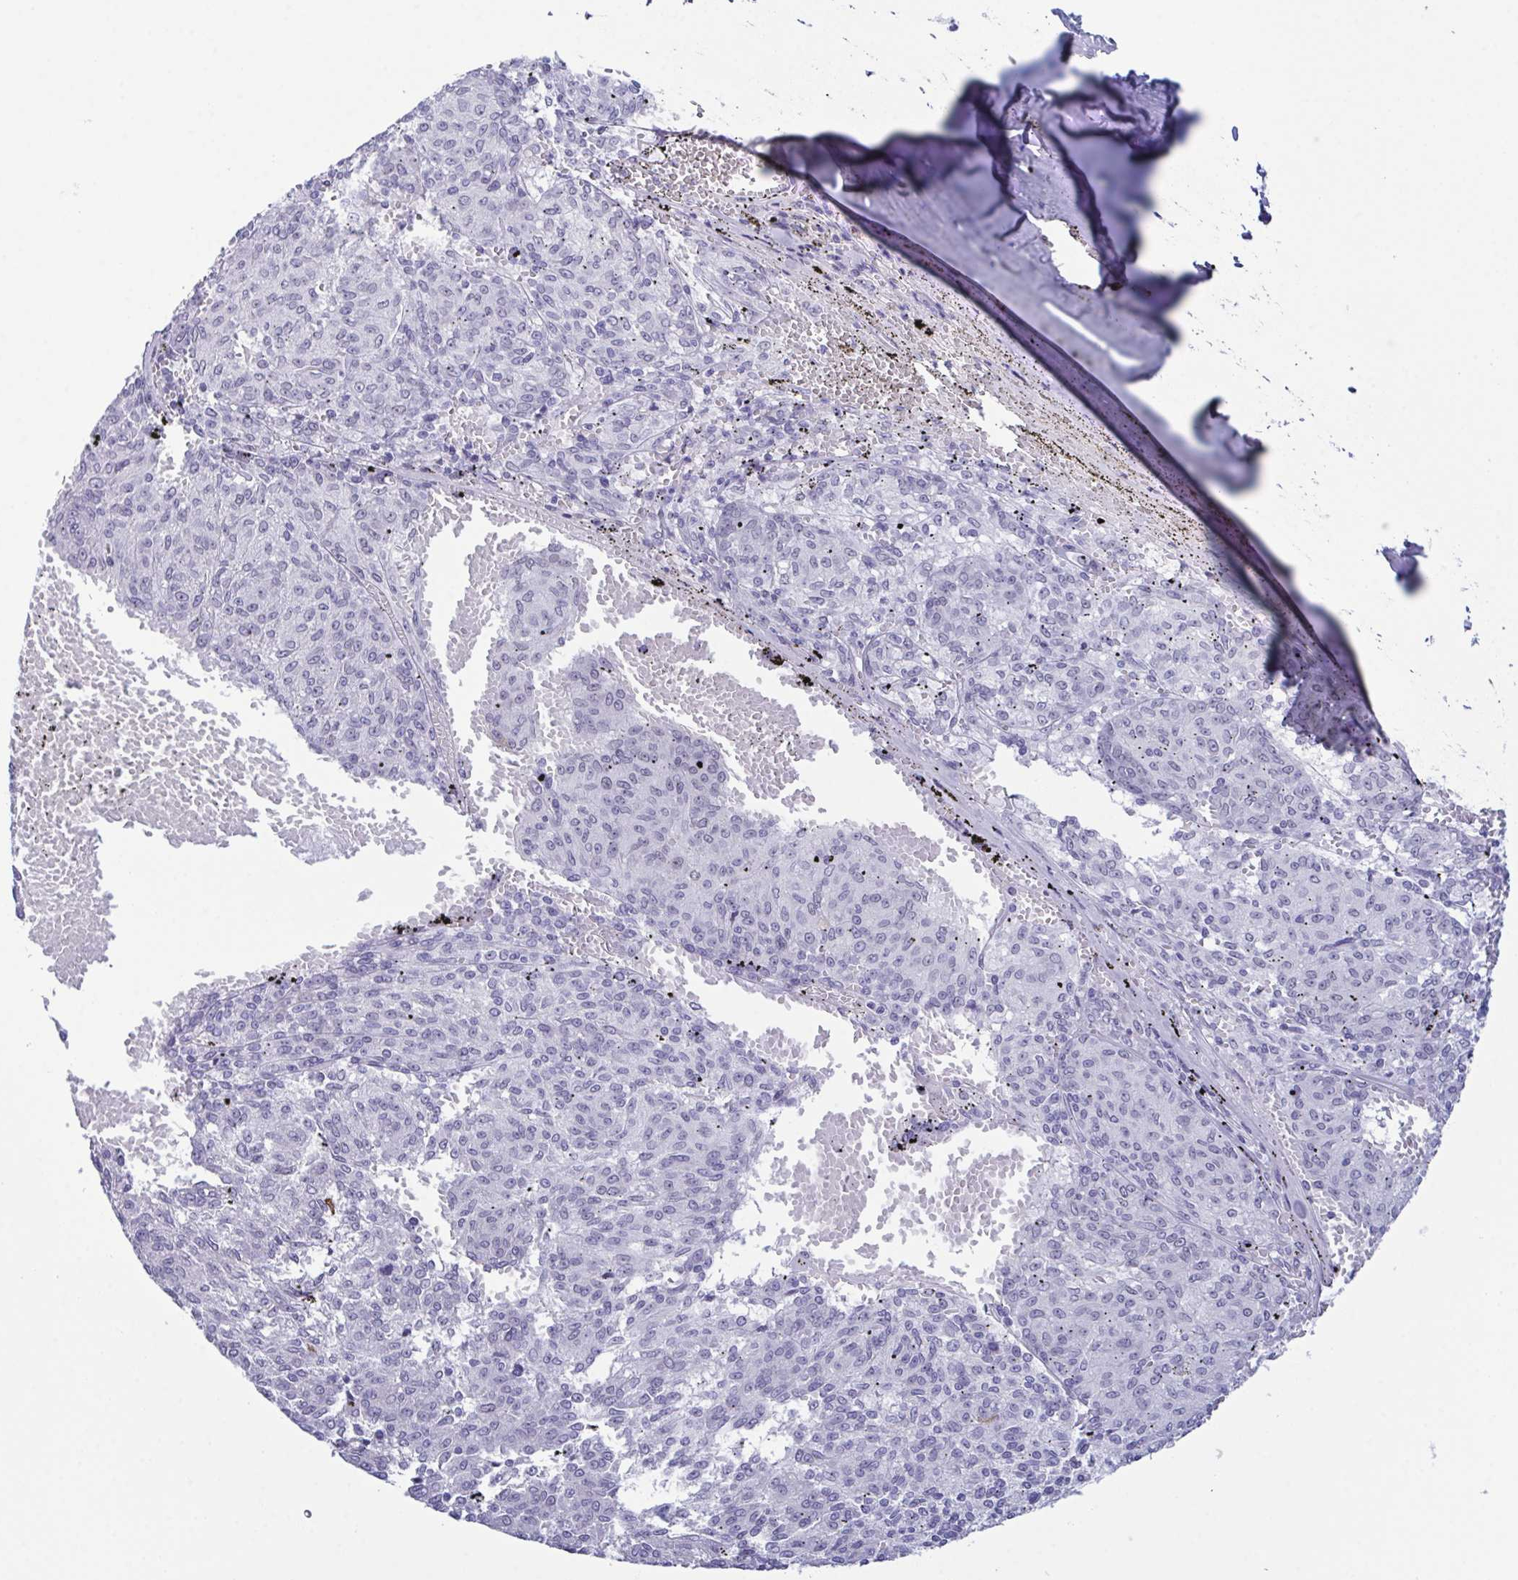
{"staining": {"intensity": "negative", "quantity": "none", "location": "none"}, "tissue": "melanoma", "cell_type": "Tumor cells", "image_type": "cancer", "snomed": [{"axis": "morphology", "description": "Malignant melanoma, NOS"}, {"axis": "topography", "description": "Skin"}], "caption": "Histopathology image shows no significant protein staining in tumor cells of melanoma.", "gene": "SUGP2", "patient": {"sex": "female", "age": 72}}